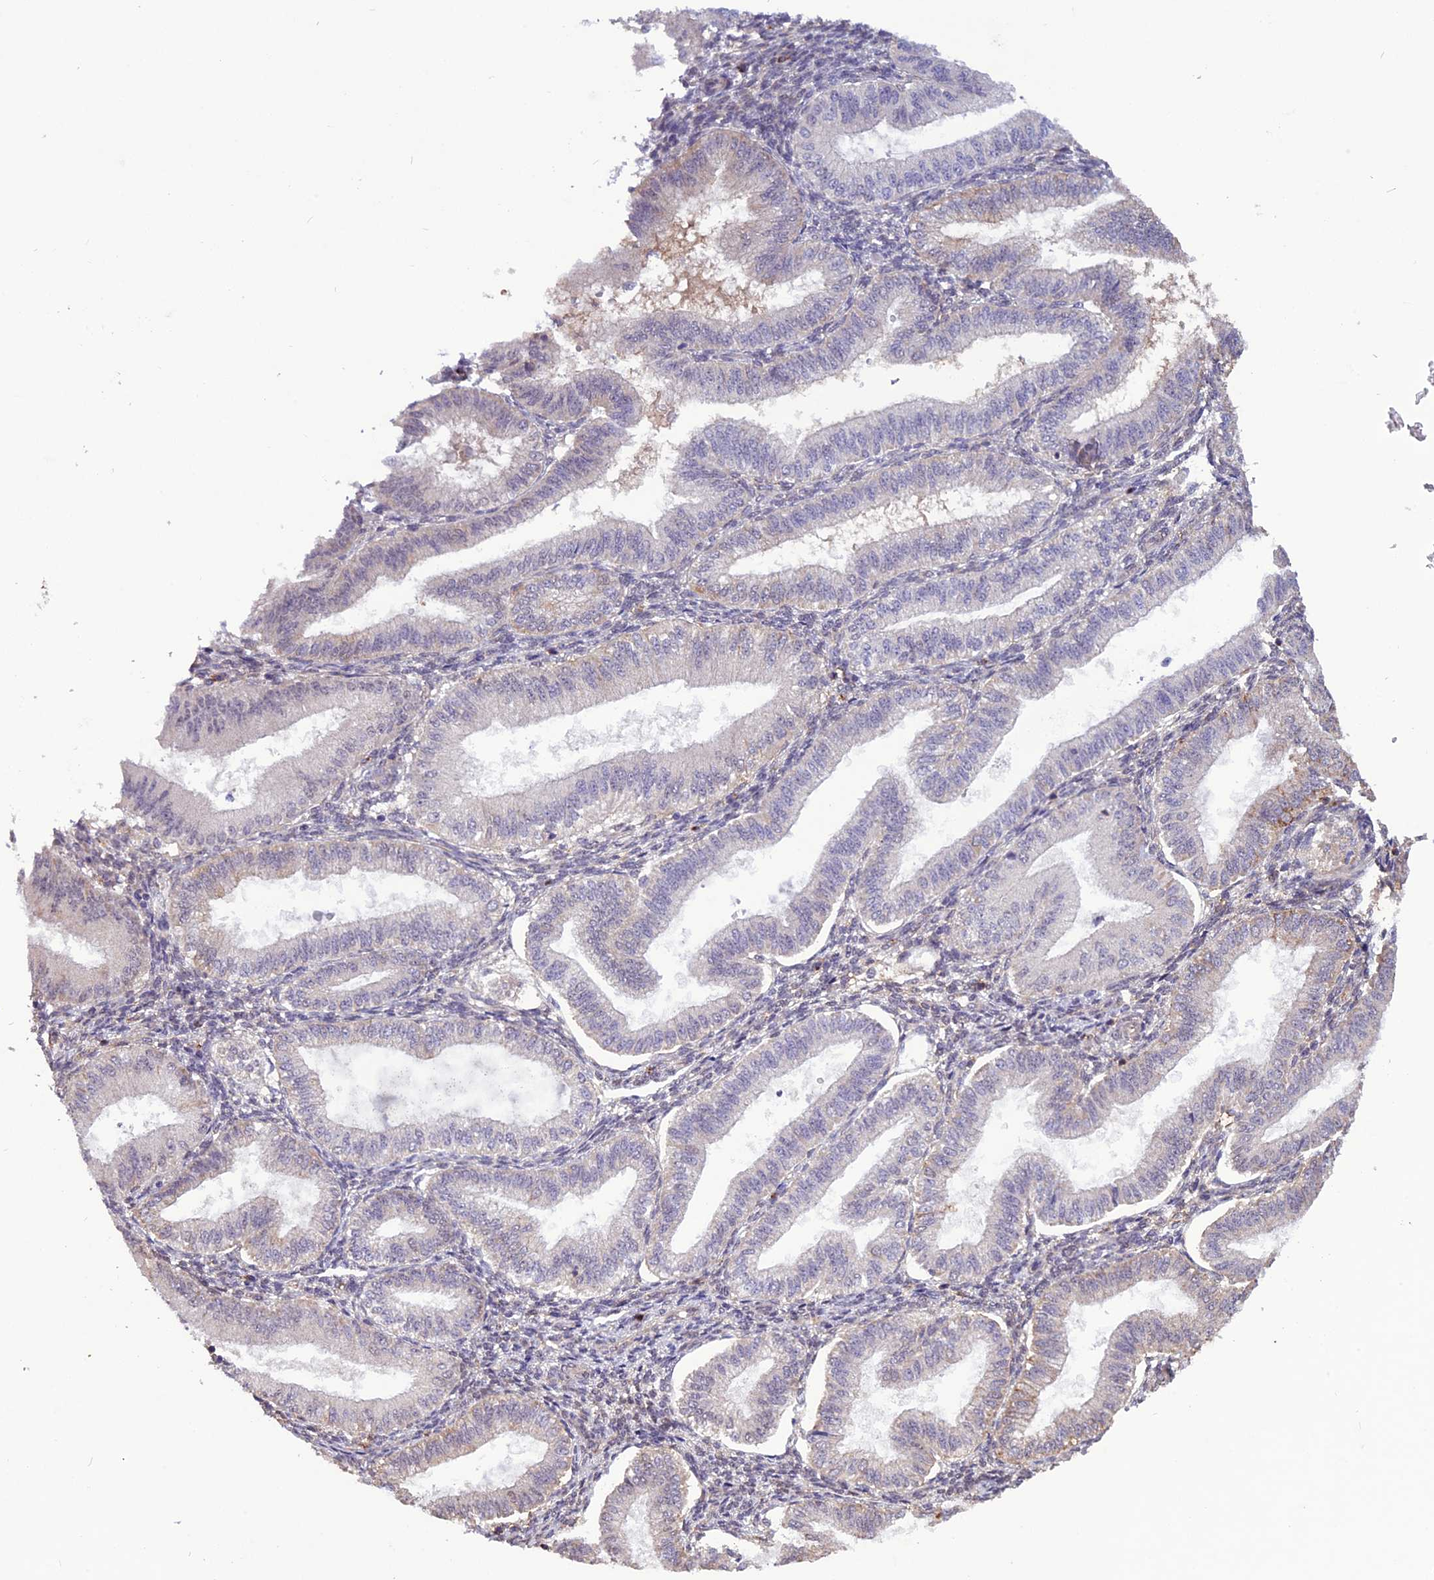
{"staining": {"intensity": "weak", "quantity": "<25%", "location": "cytoplasmic/membranous"}, "tissue": "endometrium", "cell_type": "Cells in endometrial stroma", "image_type": "normal", "snomed": [{"axis": "morphology", "description": "Normal tissue, NOS"}, {"axis": "topography", "description": "Endometrium"}], "caption": "A high-resolution micrograph shows immunohistochemistry (IHC) staining of benign endometrium, which demonstrates no significant positivity in cells in endometrial stroma.", "gene": "C3orf70", "patient": {"sex": "female", "age": 39}}